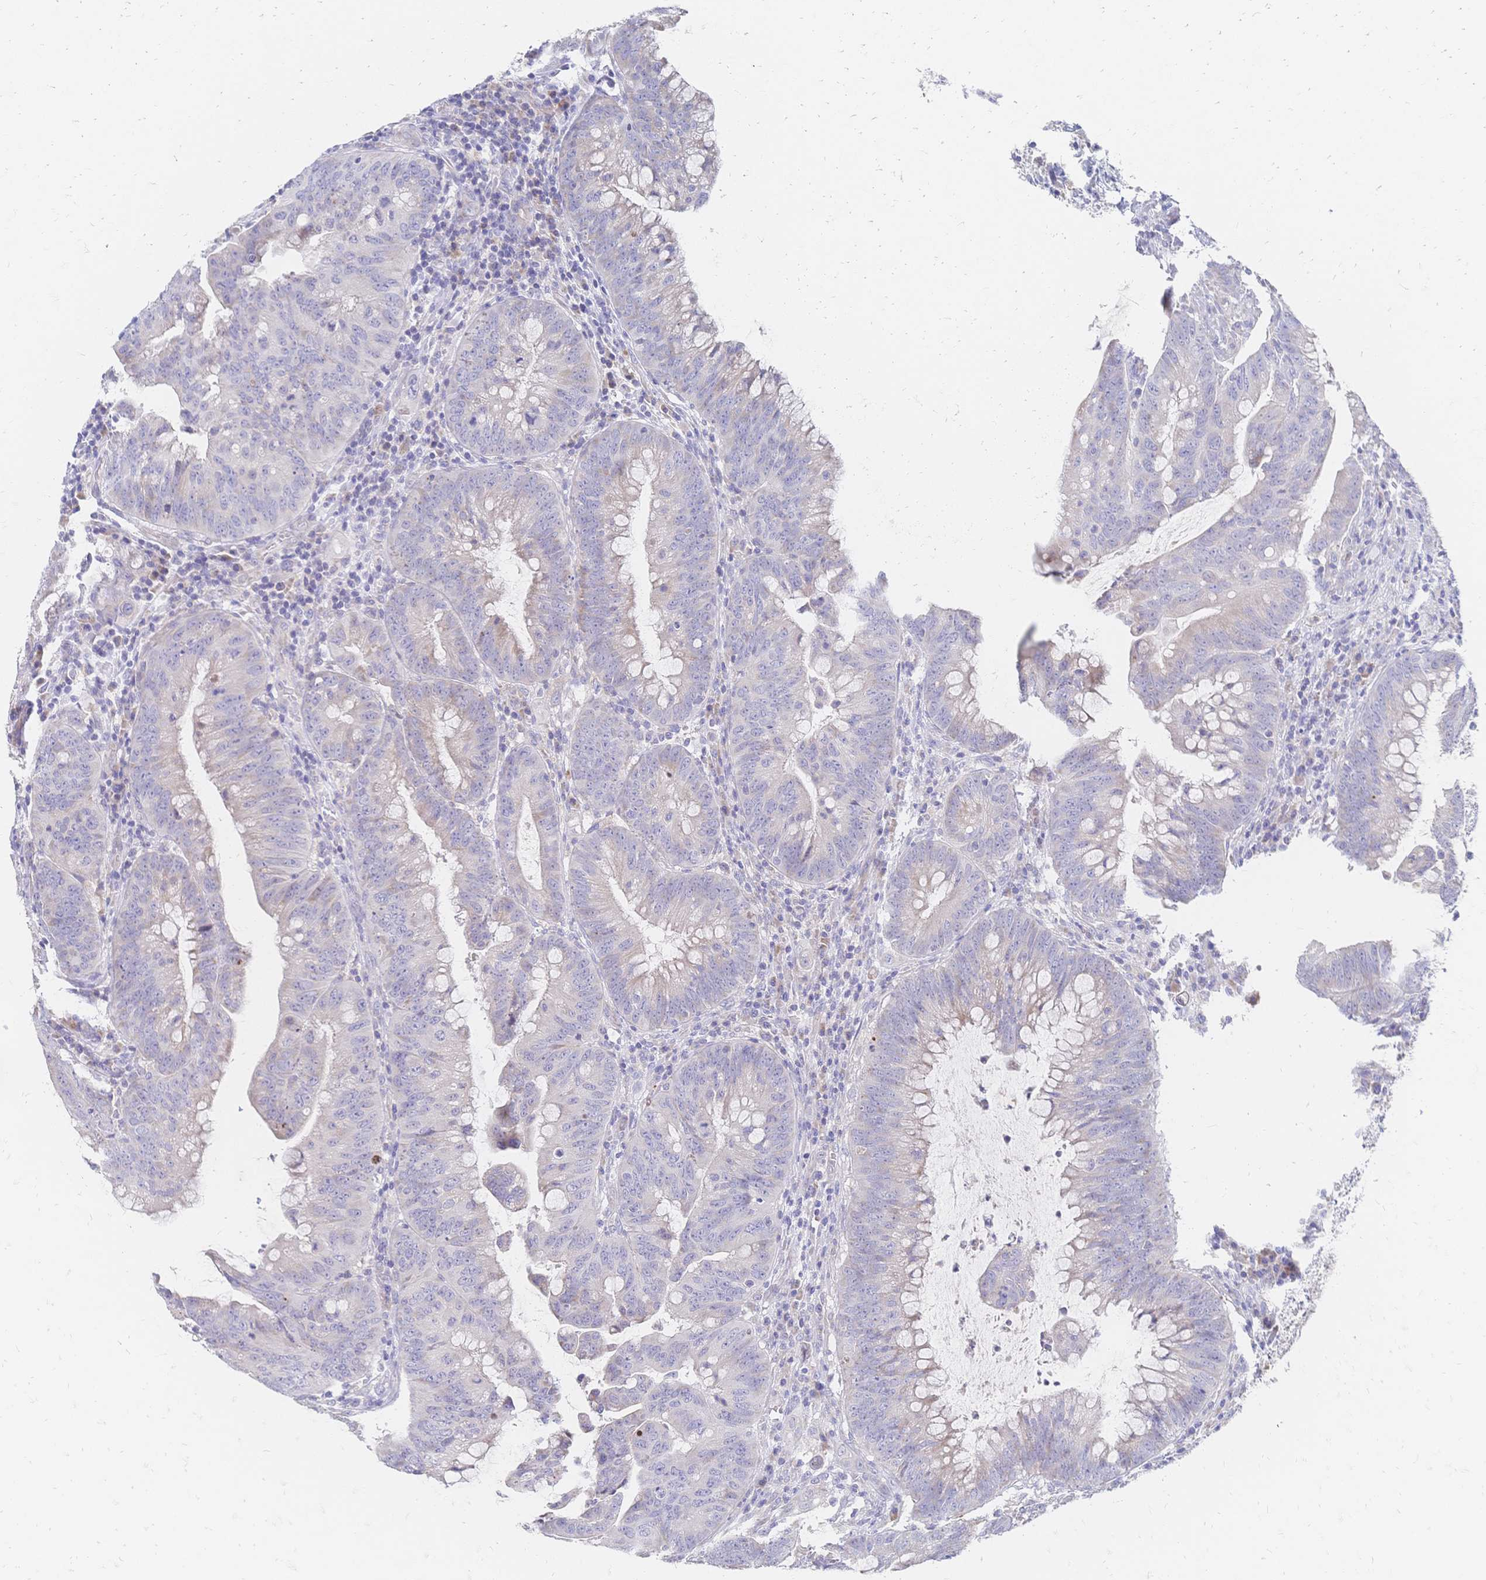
{"staining": {"intensity": "weak", "quantity": "<25%", "location": "cytoplasmic/membranous"}, "tissue": "colorectal cancer", "cell_type": "Tumor cells", "image_type": "cancer", "snomed": [{"axis": "morphology", "description": "Adenocarcinoma, NOS"}, {"axis": "topography", "description": "Colon"}], "caption": "This image is of adenocarcinoma (colorectal) stained with immunohistochemistry to label a protein in brown with the nuclei are counter-stained blue. There is no positivity in tumor cells.", "gene": "VWC2L", "patient": {"sex": "male", "age": 62}}